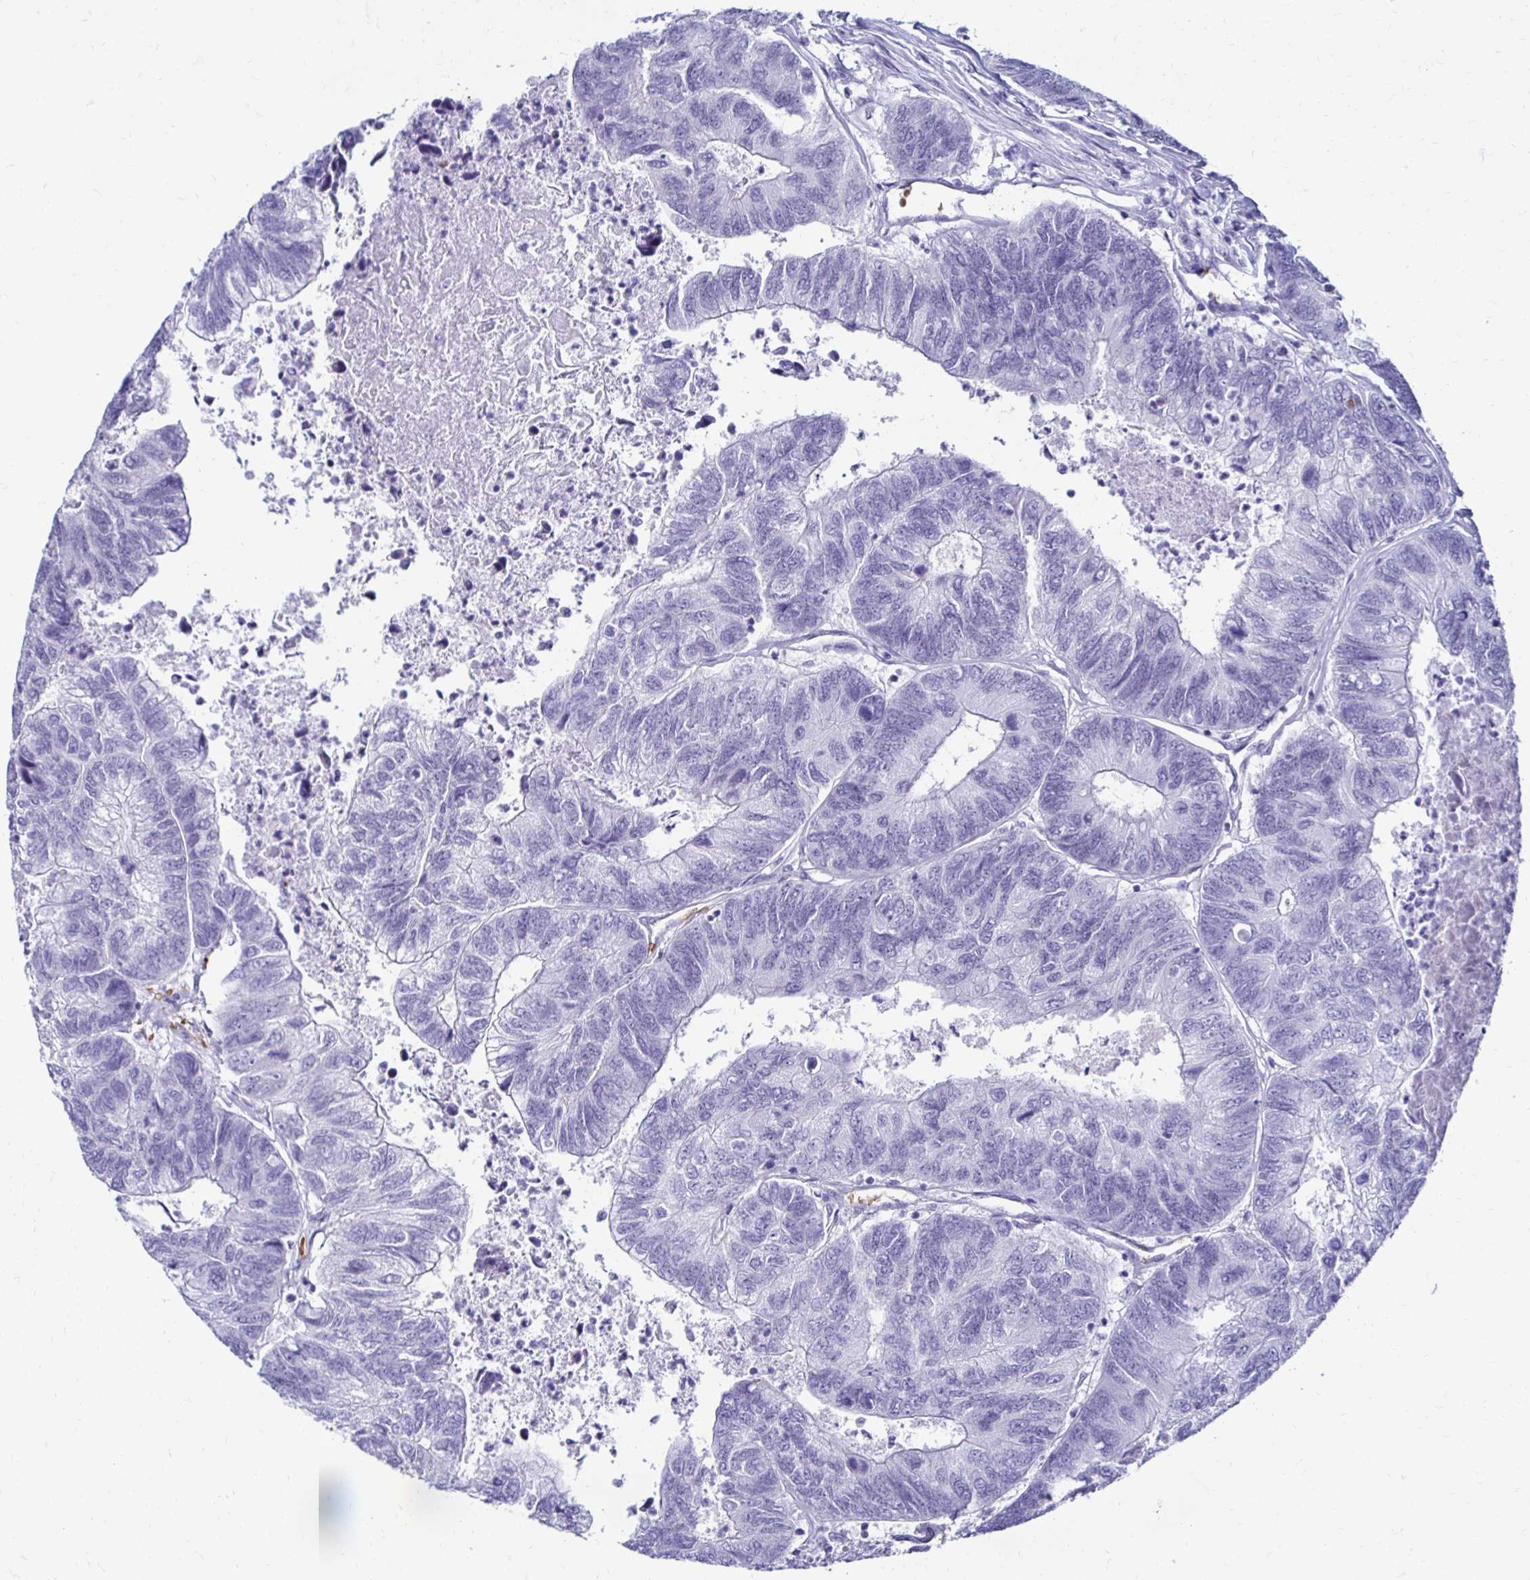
{"staining": {"intensity": "negative", "quantity": "none", "location": "none"}, "tissue": "colorectal cancer", "cell_type": "Tumor cells", "image_type": "cancer", "snomed": [{"axis": "morphology", "description": "Adenocarcinoma, NOS"}, {"axis": "topography", "description": "Colon"}], "caption": "Immunohistochemical staining of adenocarcinoma (colorectal) reveals no significant positivity in tumor cells. (Stains: DAB immunohistochemistry (IHC) with hematoxylin counter stain, Microscopy: brightfield microscopy at high magnification).", "gene": "RHBDL3", "patient": {"sex": "female", "age": 67}}